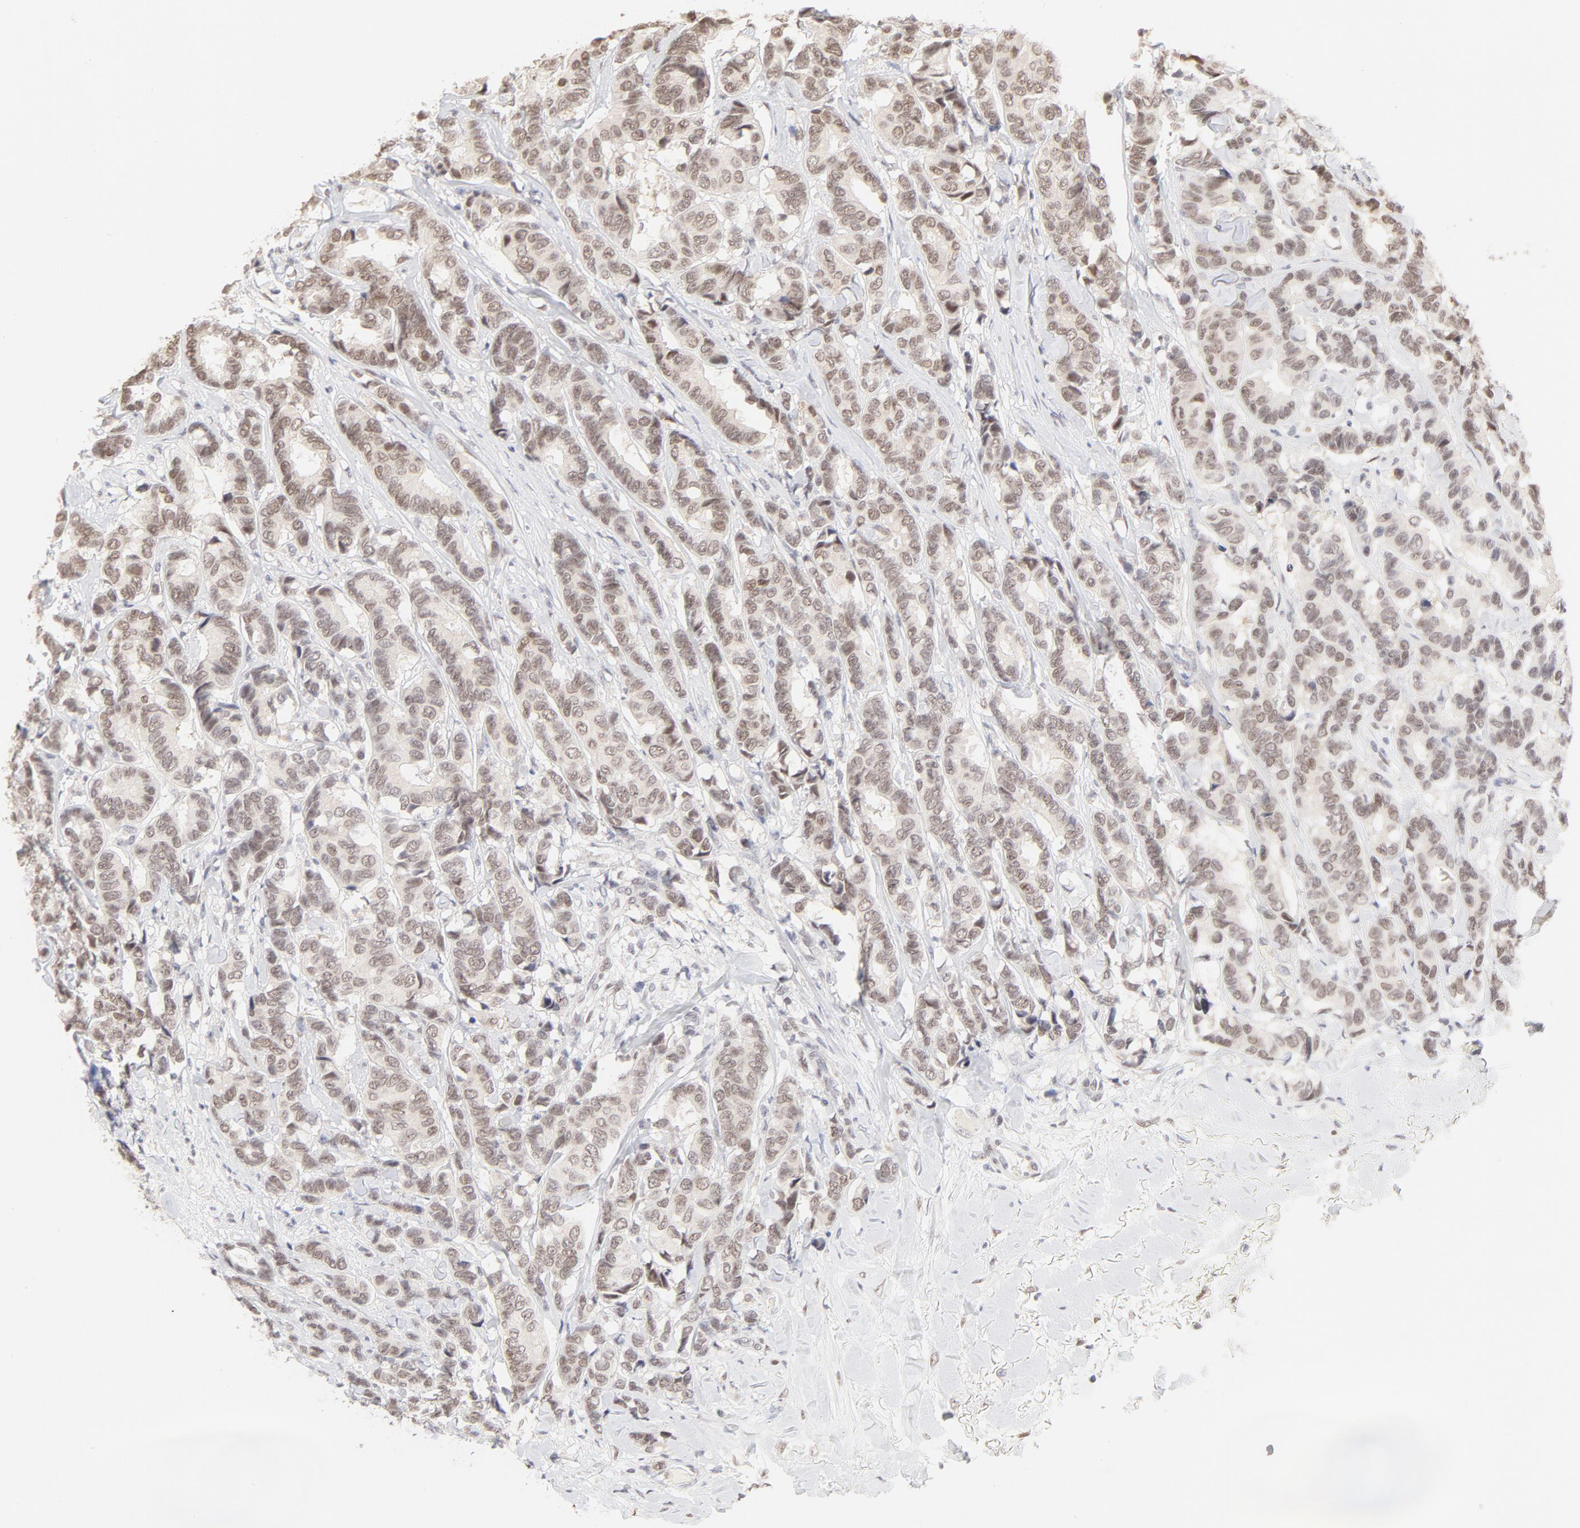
{"staining": {"intensity": "weak", "quantity": ">75%", "location": "nuclear"}, "tissue": "breast cancer", "cell_type": "Tumor cells", "image_type": "cancer", "snomed": [{"axis": "morphology", "description": "Duct carcinoma"}, {"axis": "topography", "description": "Breast"}], "caption": "Breast cancer stained with a brown dye displays weak nuclear positive staining in approximately >75% of tumor cells.", "gene": "PBX3", "patient": {"sex": "female", "age": 87}}